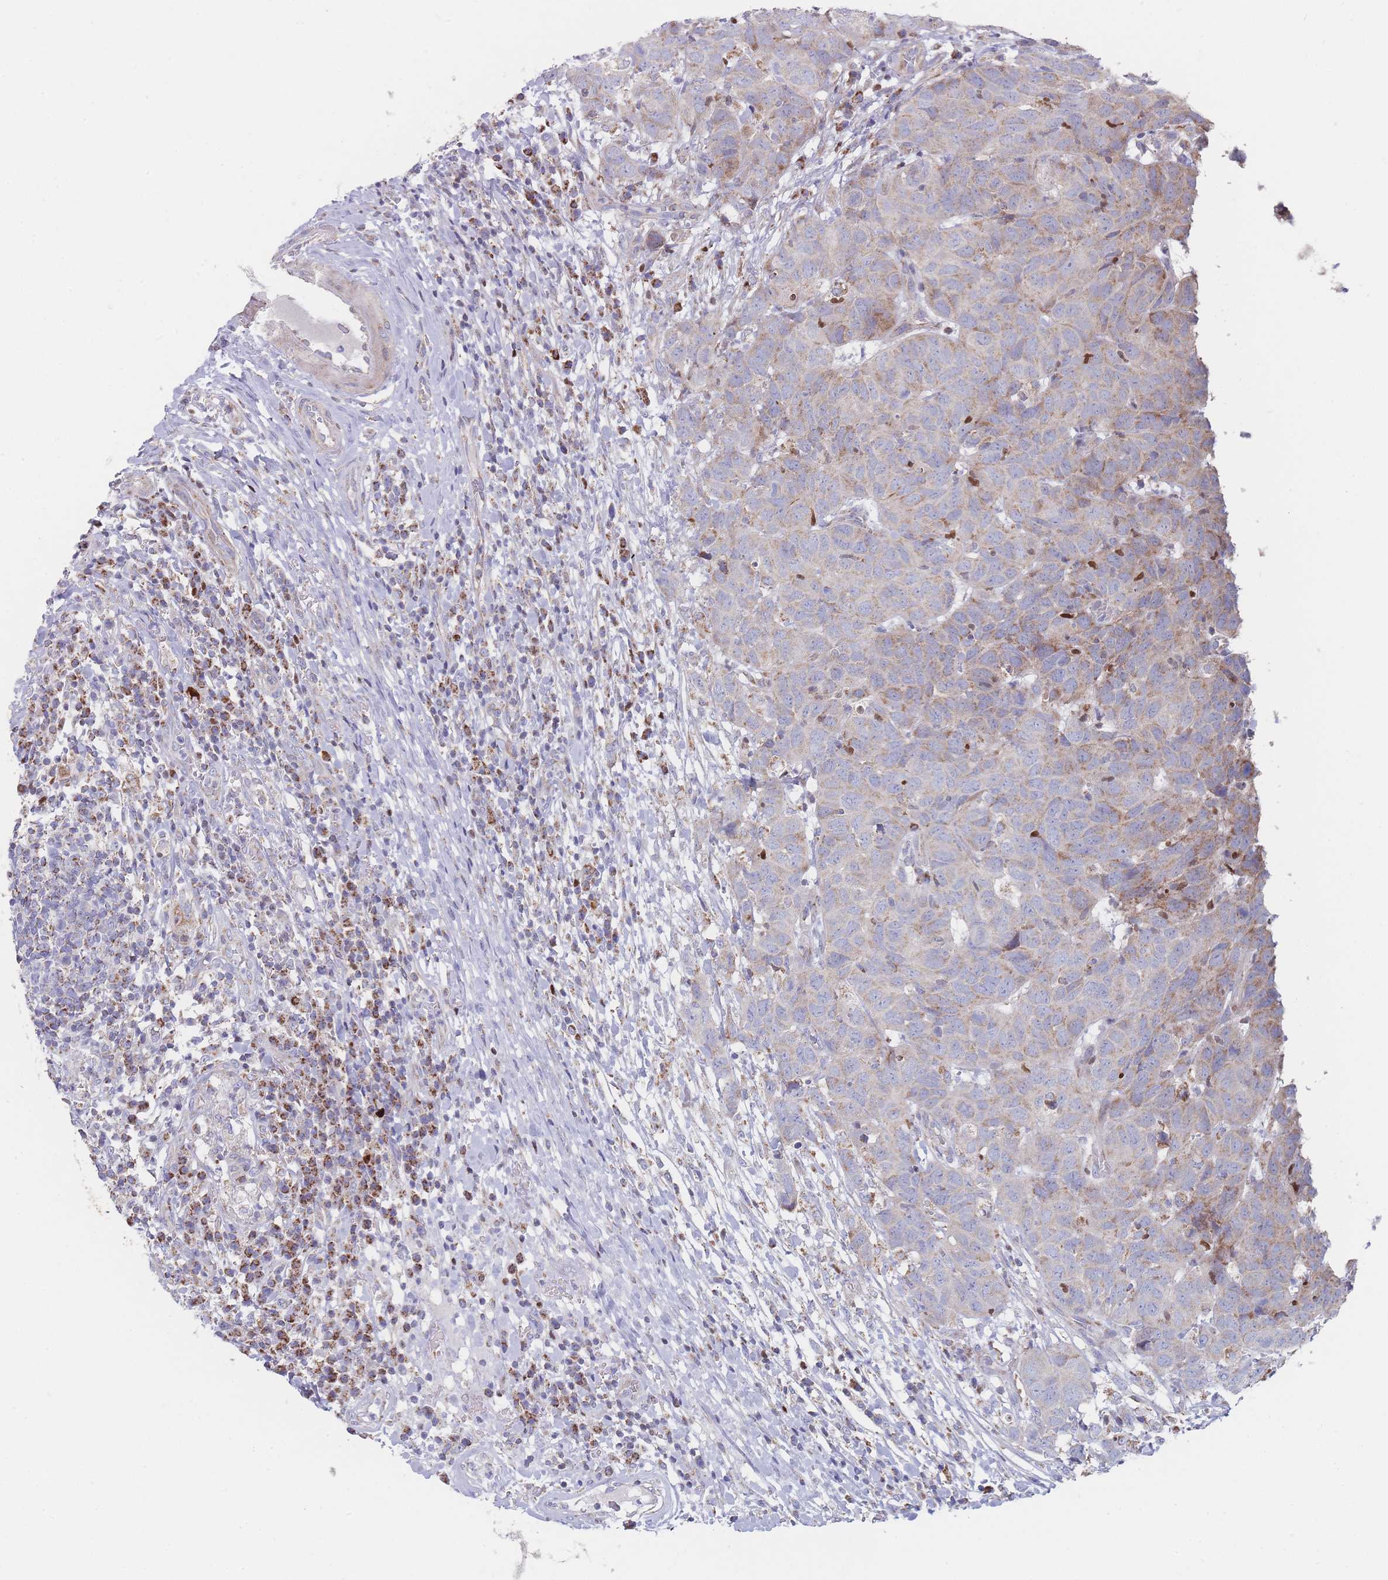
{"staining": {"intensity": "moderate", "quantity": "25%-75%", "location": "cytoplasmic/membranous"}, "tissue": "head and neck cancer", "cell_type": "Tumor cells", "image_type": "cancer", "snomed": [{"axis": "morphology", "description": "Normal tissue, NOS"}, {"axis": "morphology", "description": "Squamous cell carcinoma, NOS"}, {"axis": "topography", "description": "Skeletal muscle"}, {"axis": "topography", "description": "Vascular tissue"}, {"axis": "topography", "description": "Peripheral nerve tissue"}, {"axis": "topography", "description": "Head-Neck"}], "caption": "Immunohistochemical staining of head and neck cancer (squamous cell carcinoma) displays medium levels of moderate cytoplasmic/membranous protein positivity in approximately 25%-75% of tumor cells. The staining is performed using DAB brown chromogen to label protein expression. The nuclei are counter-stained blue using hematoxylin.", "gene": "IKZF4", "patient": {"sex": "male", "age": 66}}